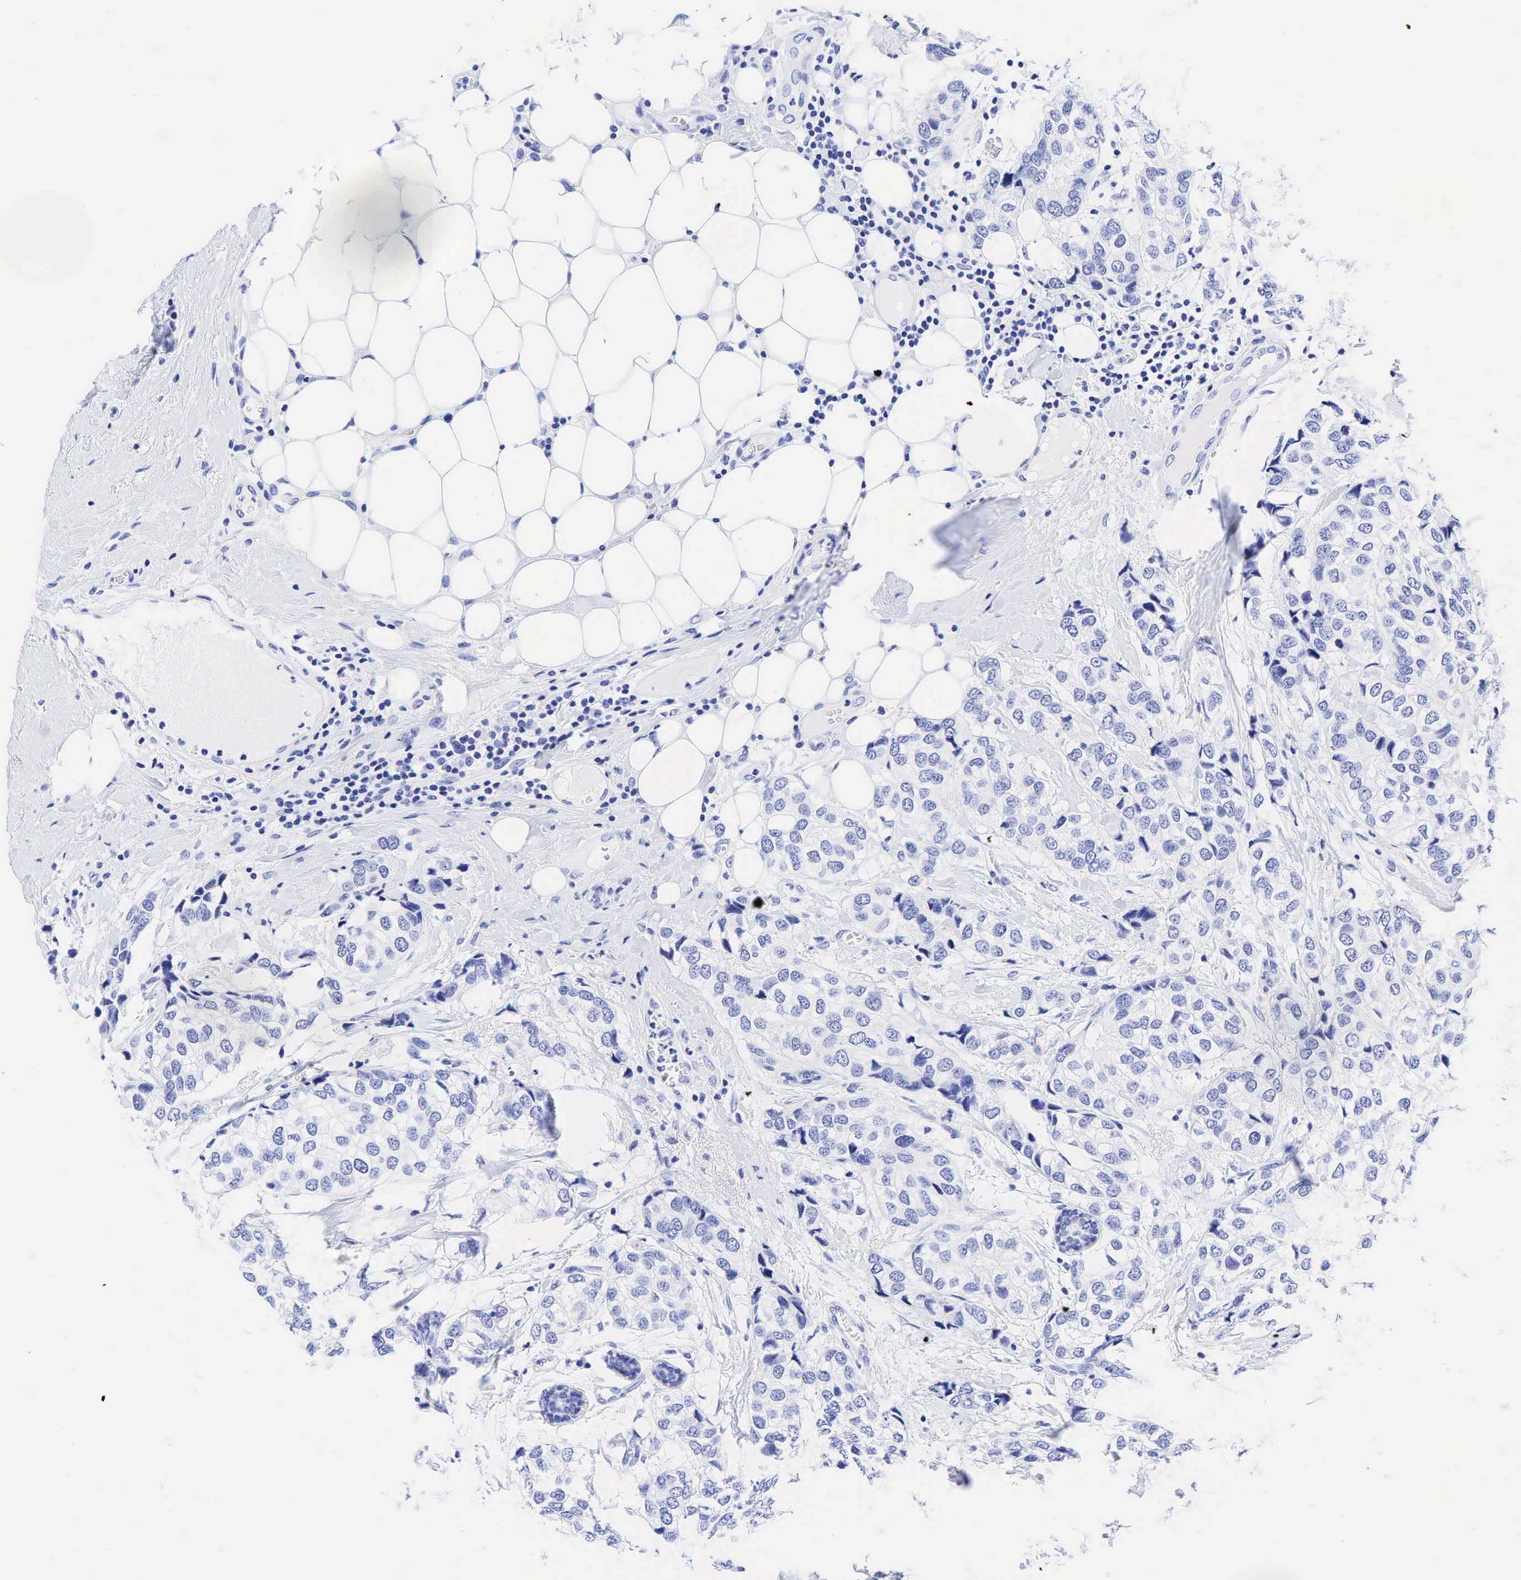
{"staining": {"intensity": "negative", "quantity": "none", "location": "none"}, "tissue": "breast cancer", "cell_type": "Tumor cells", "image_type": "cancer", "snomed": [{"axis": "morphology", "description": "Duct carcinoma"}, {"axis": "topography", "description": "Breast"}], "caption": "IHC of human breast intraductal carcinoma exhibits no positivity in tumor cells.", "gene": "CHGA", "patient": {"sex": "female", "age": 68}}